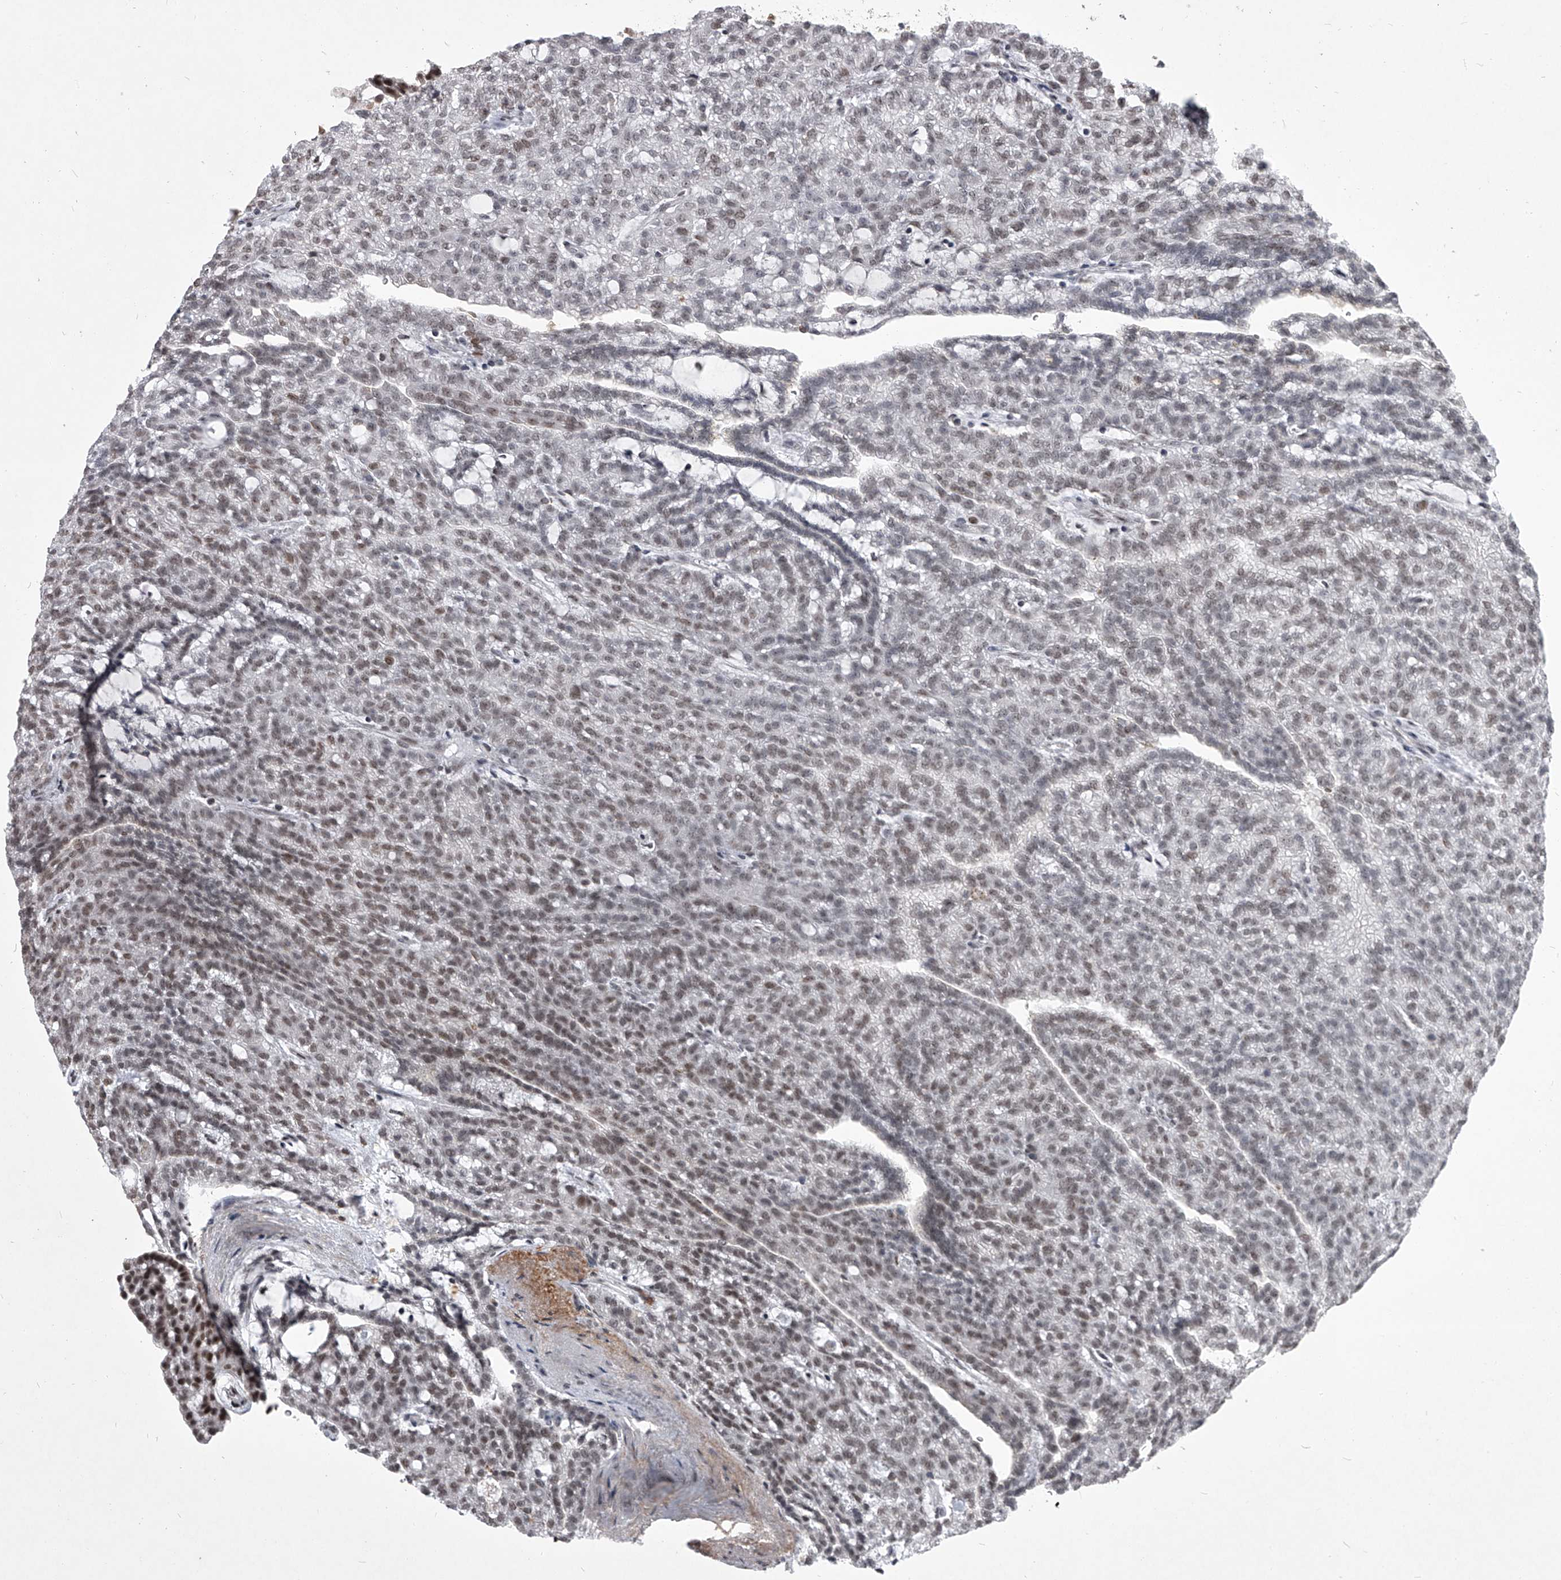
{"staining": {"intensity": "weak", "quantity": "25%-75%", "location": "nuclear"}, "tissue": "renal cancer", "cell_type": "Tumor cells", "image_type": "cancer", "snomed": [{"axis": "morphology", "description": "Adenocarcinoma, NOS"}, {"axis": "topography", "description": "Kidney"}], "caption": "Immunohistochemistry (IHC) histopathology image of renal adenocarcinoma stained for a protein (brown), which reveals low levels of weak nuclear positivity in about 25%-75% of tumor cells.", "gene": "PPIL4", "patient": {"sex": "male", "age": 63}}